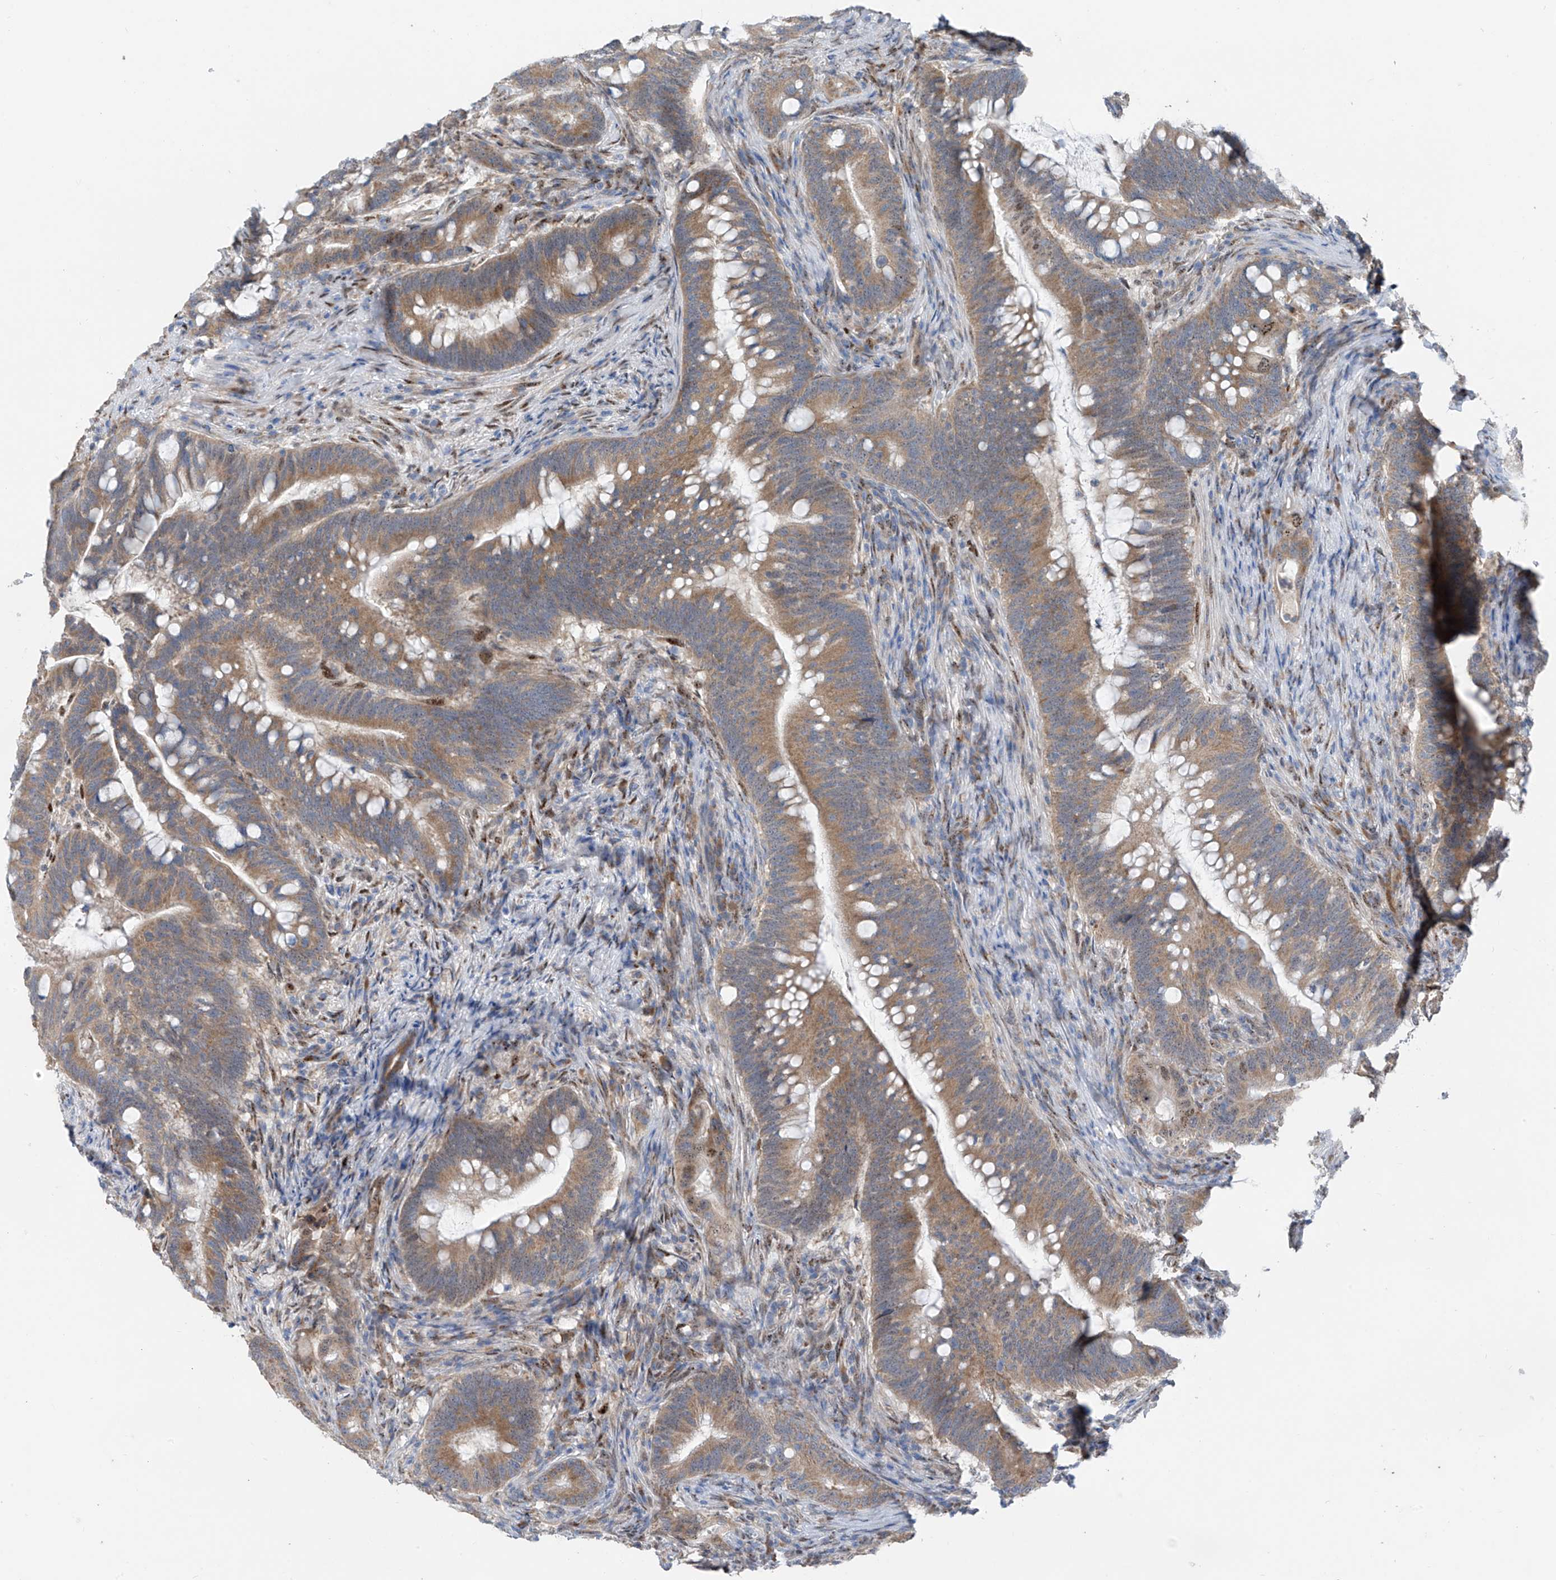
{"staining": {"intensity": "moderate", "quantity": ">75%", "location": "cytoplasmic/membranous"}, "tissue": "colorectal cancer", "cell_type": "Tumor cells", "image_type": "cancer", "snomed": [{"axis": "morphology", "description": "Adenocarcinoma, NOS"}, {"axis": "topography", "description": "Colon"}], "caption": "Colorectal cancer was stained to show a protein in brown. There is medium levels of moderate cytoplasmic/membranous staining in about >75% of tumor cells.", "gene": "RPL4", "patient": {"sex": "female", "age": 66}}